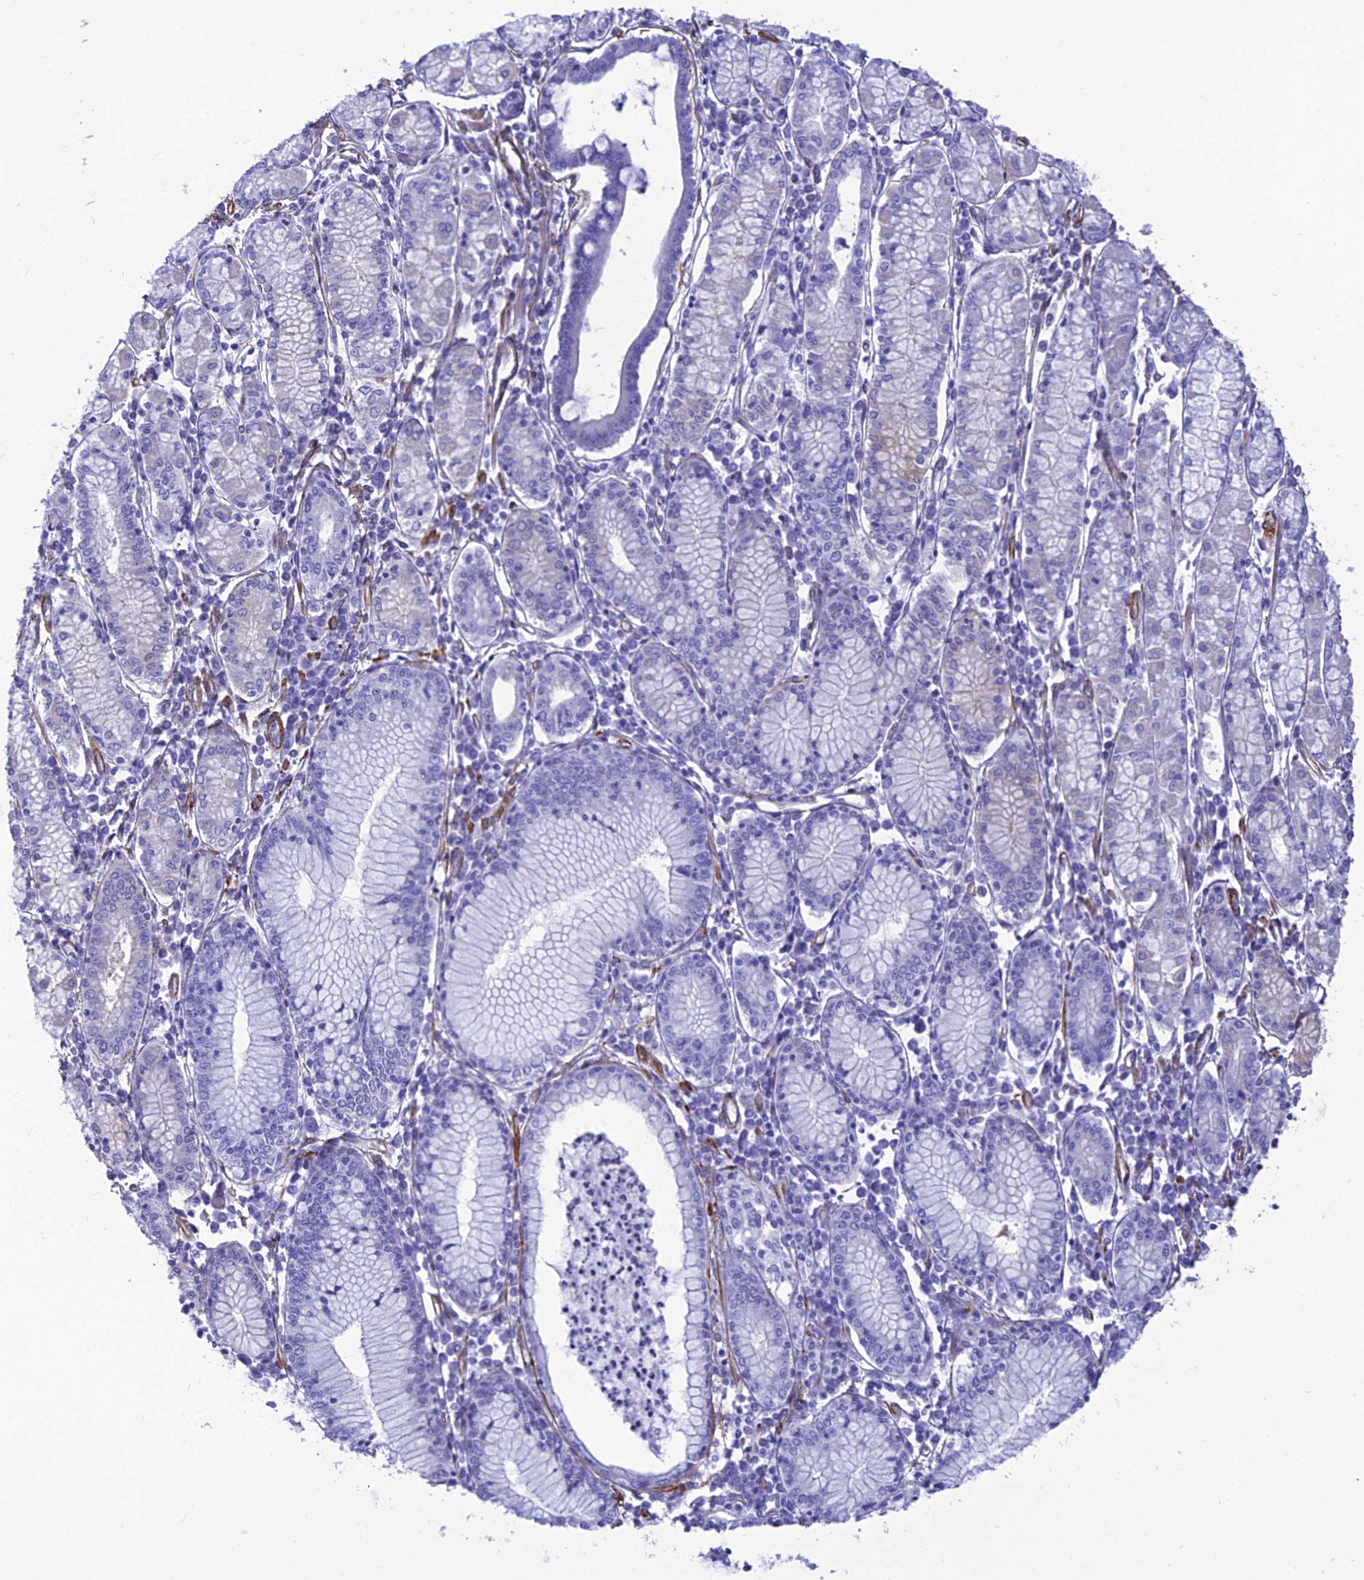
{"staining": {"intensity": "negative", "quantity": "none", "location": "none"}, "tissue": "stomach cancer", "cell_type": "Tumor cells", "image_type": "cancer", "snomed": [{"axis": "morphology", "description": "Adenocarcinoma, NOS"}, {"axis": "topography", "description": "Stomach"}], "caption": "Adenocarcinoma (stomach) stained for a protein using immunohistochemistry demonstrates no staining tumor cells.", "gene": "NKD1", "patient": {"sex": "female", "age": 59}}